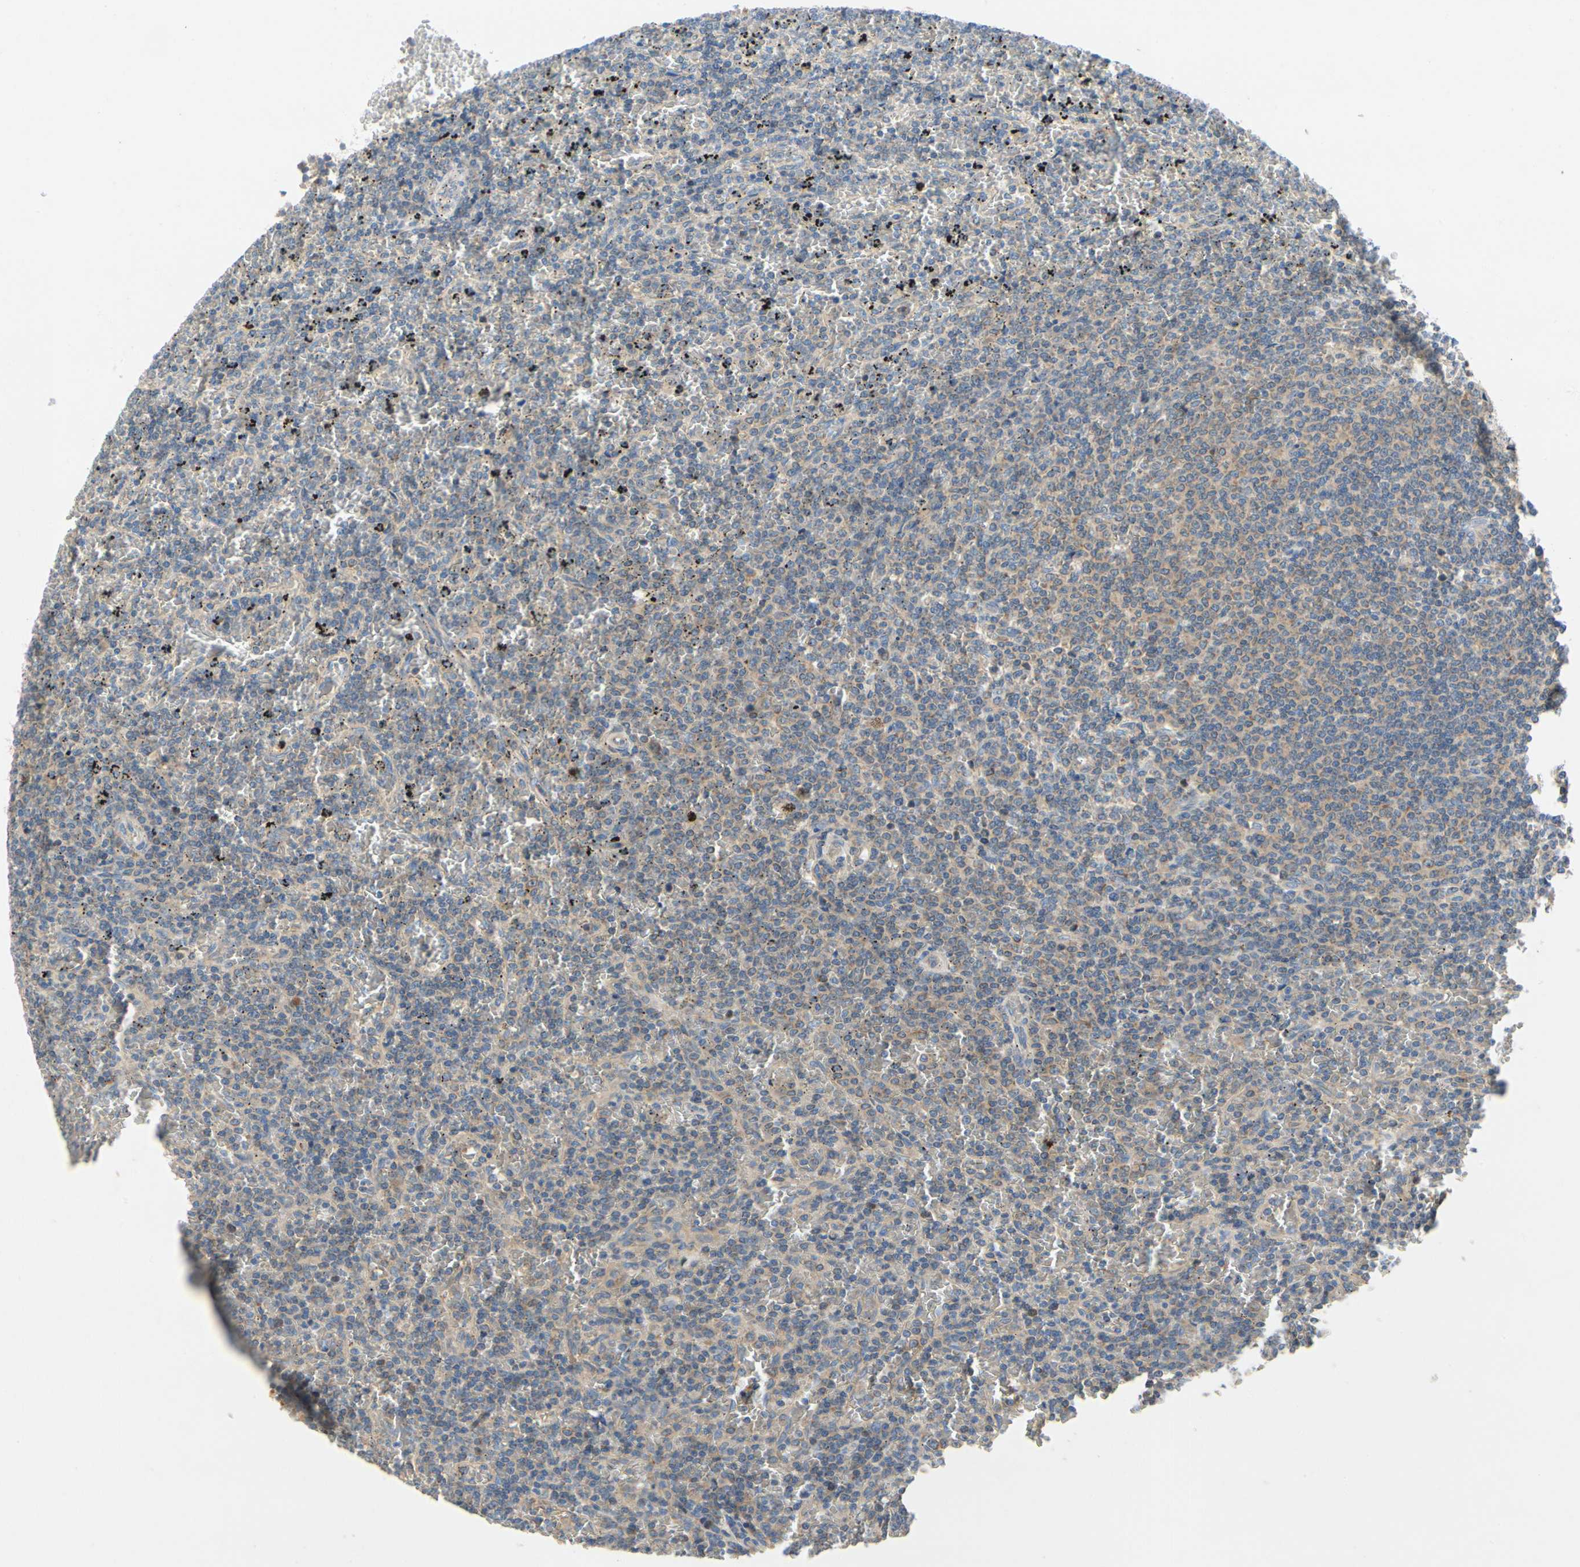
{"staining": {"intensity": "moderate", "quantity": ">75%", "location": "cytoplasmic/membranous"}, "tissue": "lymphoma", "cell_type": "Tumor cells", "image_type": "cancer", "snomed": [{"axis": "morphology", "description": "Malignant lymphoma, non-Hodgkin's type, Low grade"}, {"axis": "topography", "description": "Spleen"}], "caption": "Lymphoma stained for a protein (brown) demonstrates moderate cytoplasmic/membranous positive staining in approximately >75% of tumor cells.", "gene": "KLHDC8B", "patient": {"sex": "female", "age": 77}}